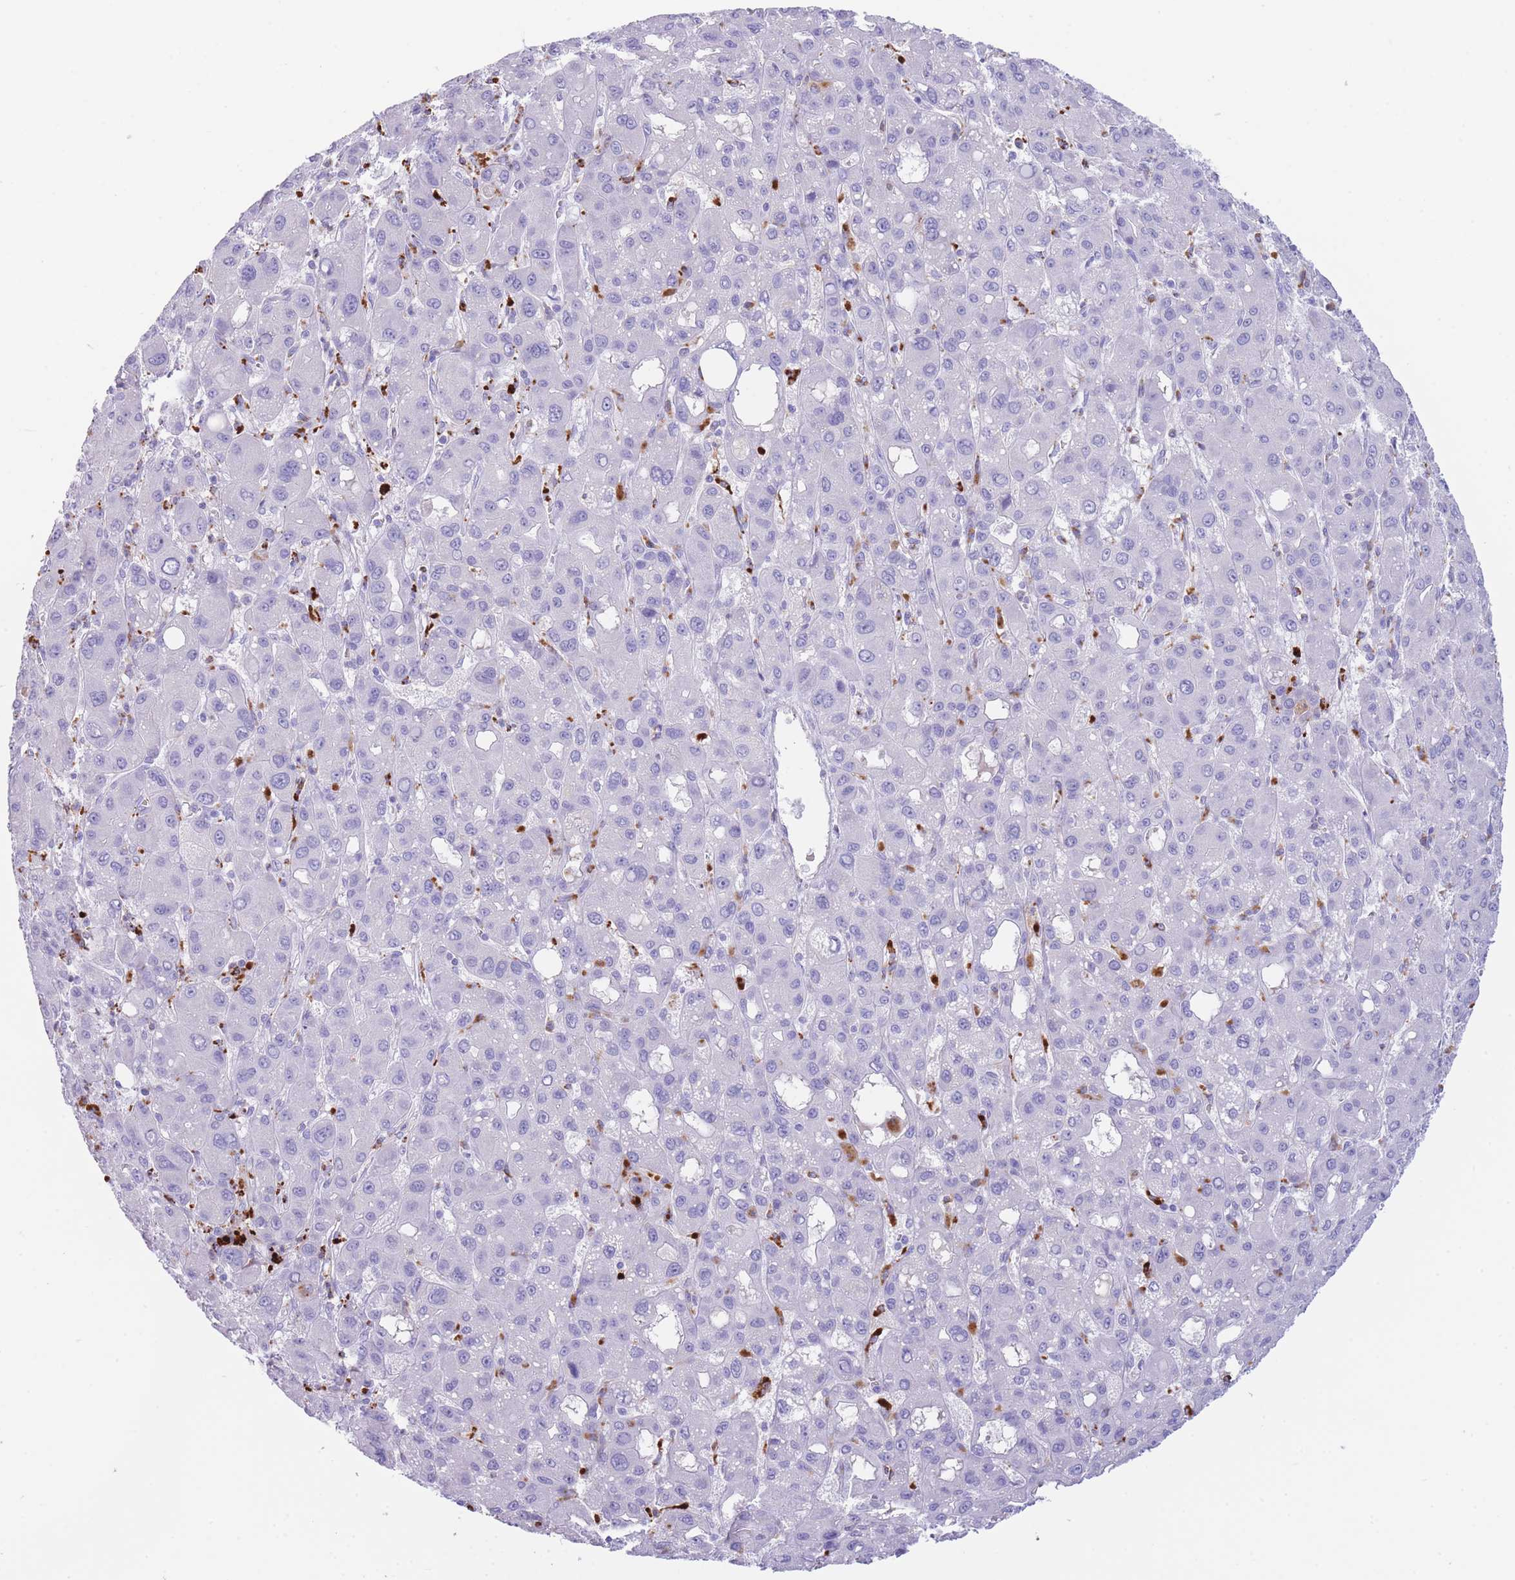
{"staining": {"intensity": "negative", "quantity": "none", "location": "none"}, "tissue": "liver cancer", "cell_type": "Tumor cells", "image_type": "cancer", "snomed": [{"axis": "morphology", "description": "Carcinoma, Hepatocellular, NOS"}, {"axis": "topography", "description": "Liver"}], "caption": "Immunohistochemistry (IHC) histopathology image of neoplastic tissue: human liver cancer (hepatocellular carcinoma) stained with DAB exhibits no significant protein positivity in tumor cells. The staining is performed using DAB brown chromogen with nuclei counter-stained in using hematoxylin.", "gene": "PLBD1", "patient": {"sex": "male", "age": 55}}